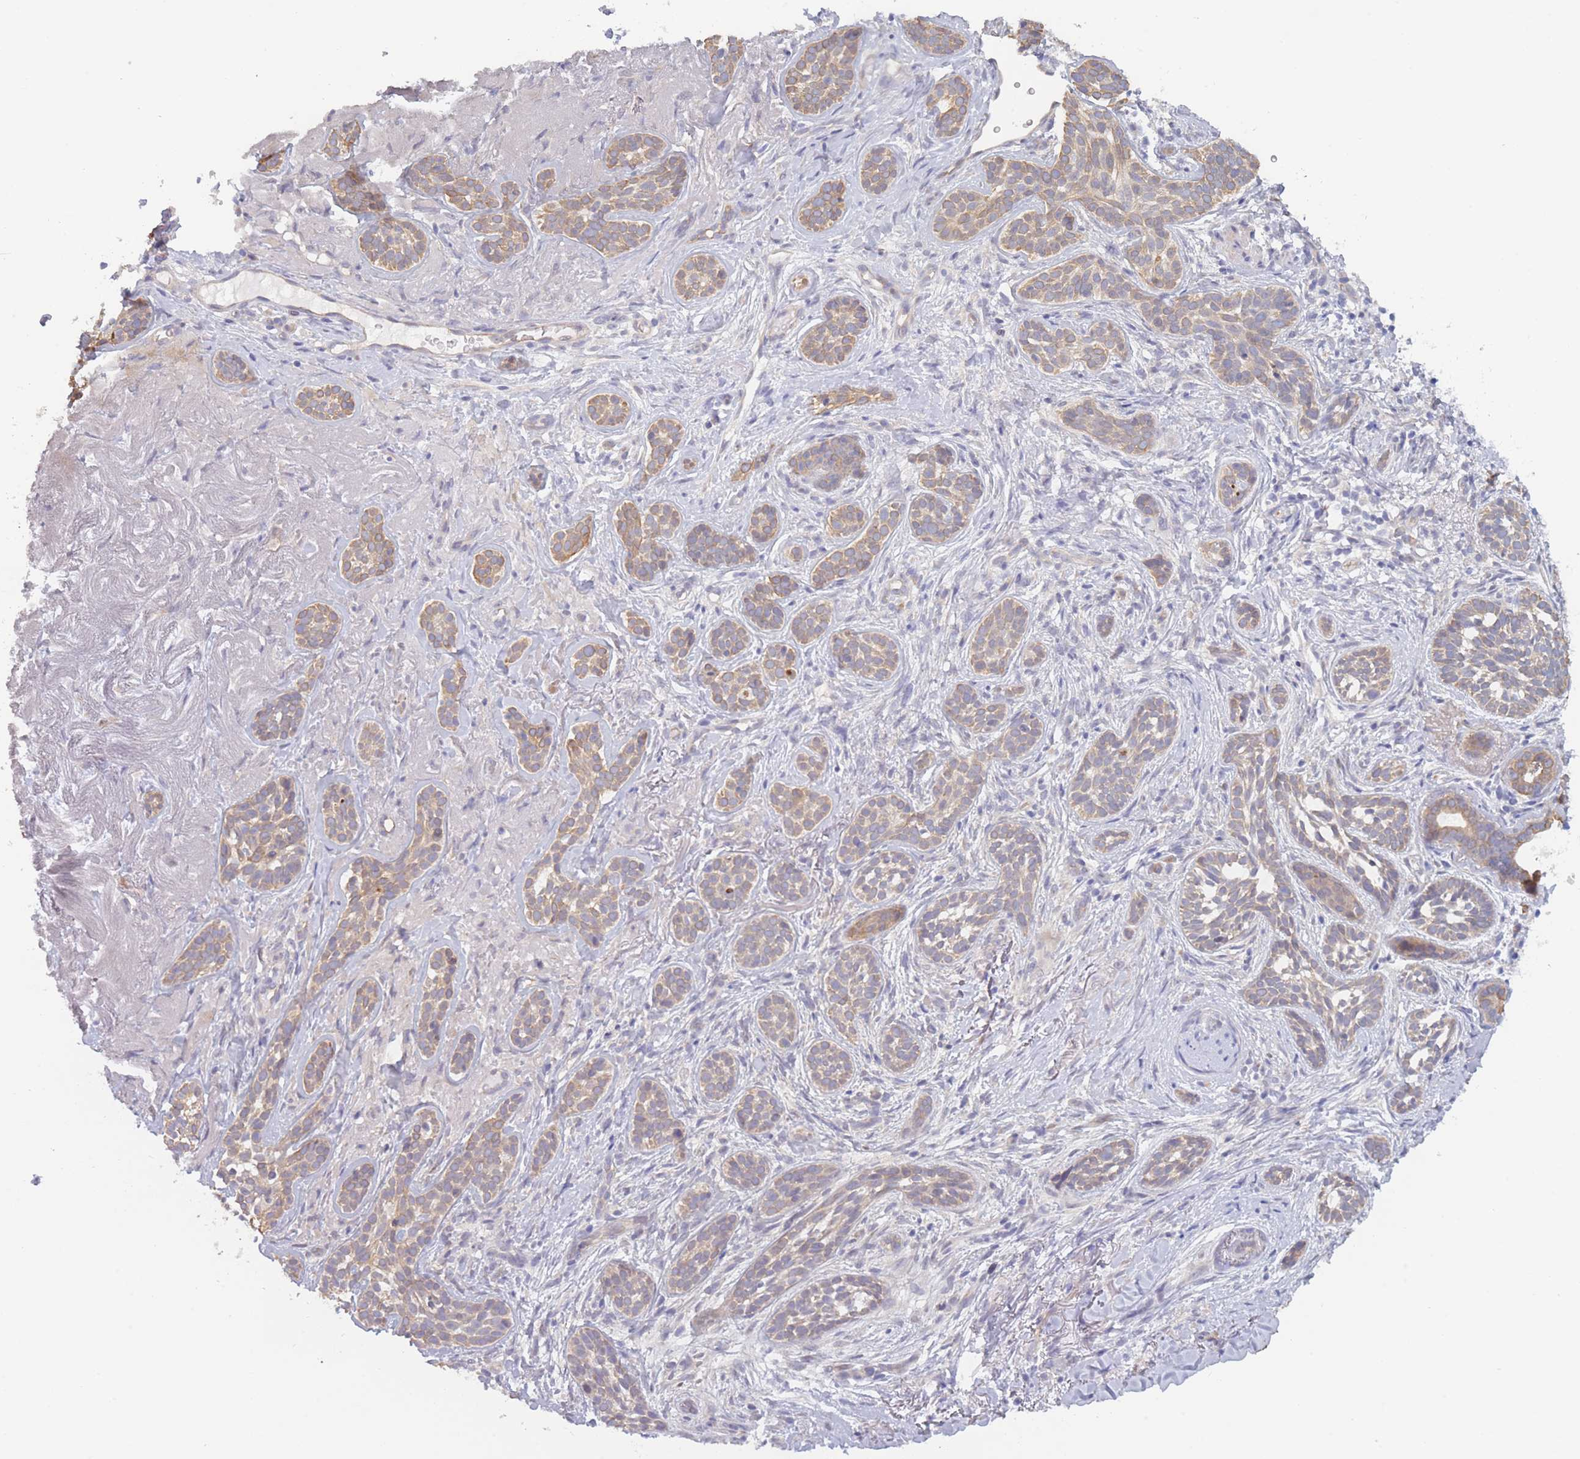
{"staining": {"intensity": "moderate", "quantity": ">75%", "location": "cytoplasmic/membranous"}, "tissue": "skin cancer", "cell_type": "Tumor cells", "image_type": "cancer", "snomed": [{"axis": "morphology", "description": "Basal cell carcinoma"}, {"axis": "topography", "description": "Skin"}], "caption": "A photomicrograph of human skin basal cell carcinoma stained for a protein demonstrates moderate cytoplasmic/membranous brown staining in tumor cells.", "gene": "FAM227B", "patient": {"sex": "male", "age": 71}}